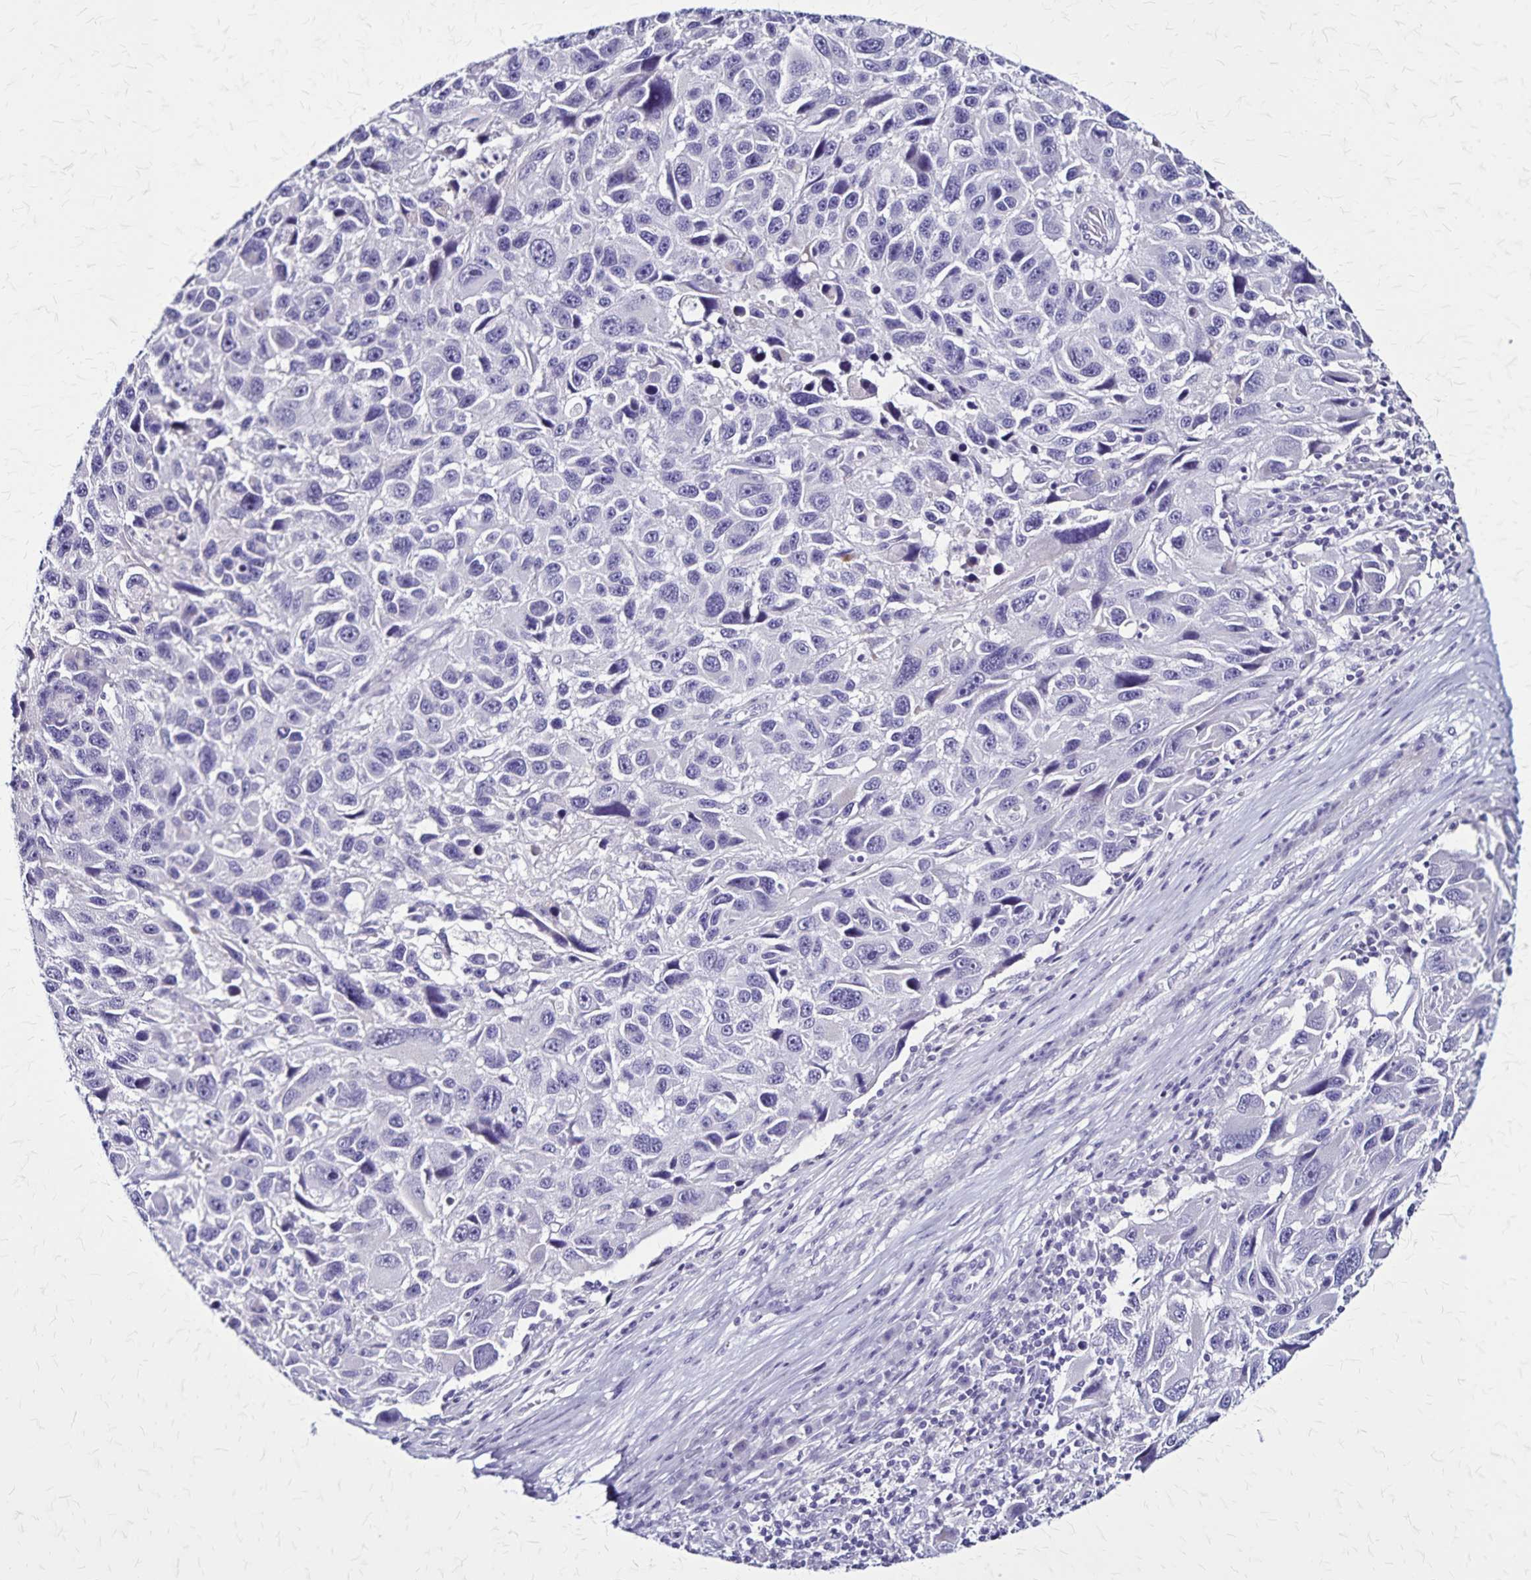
{"staining": {"intensity": "negative", "quantity": "none", "location": "none"}, "tissue": "melanoma", "cell_type": "Tumor cells", "image_type": "cancer", "snomed": [{"axis": "morphology", "description": "Malignant melanoma, NOS"}, {"axis": "topography", "description": "Skin"}], "caption": "The photomicrograph shows no staining of tumor cells in malignant melanoma. (DAB (3,3'-diaminobenzidine) IHC visualized using brightfield microscopy, high magnification).", "gene": "PLXNA4", "patient": {"sex": "male", "age": 53}}